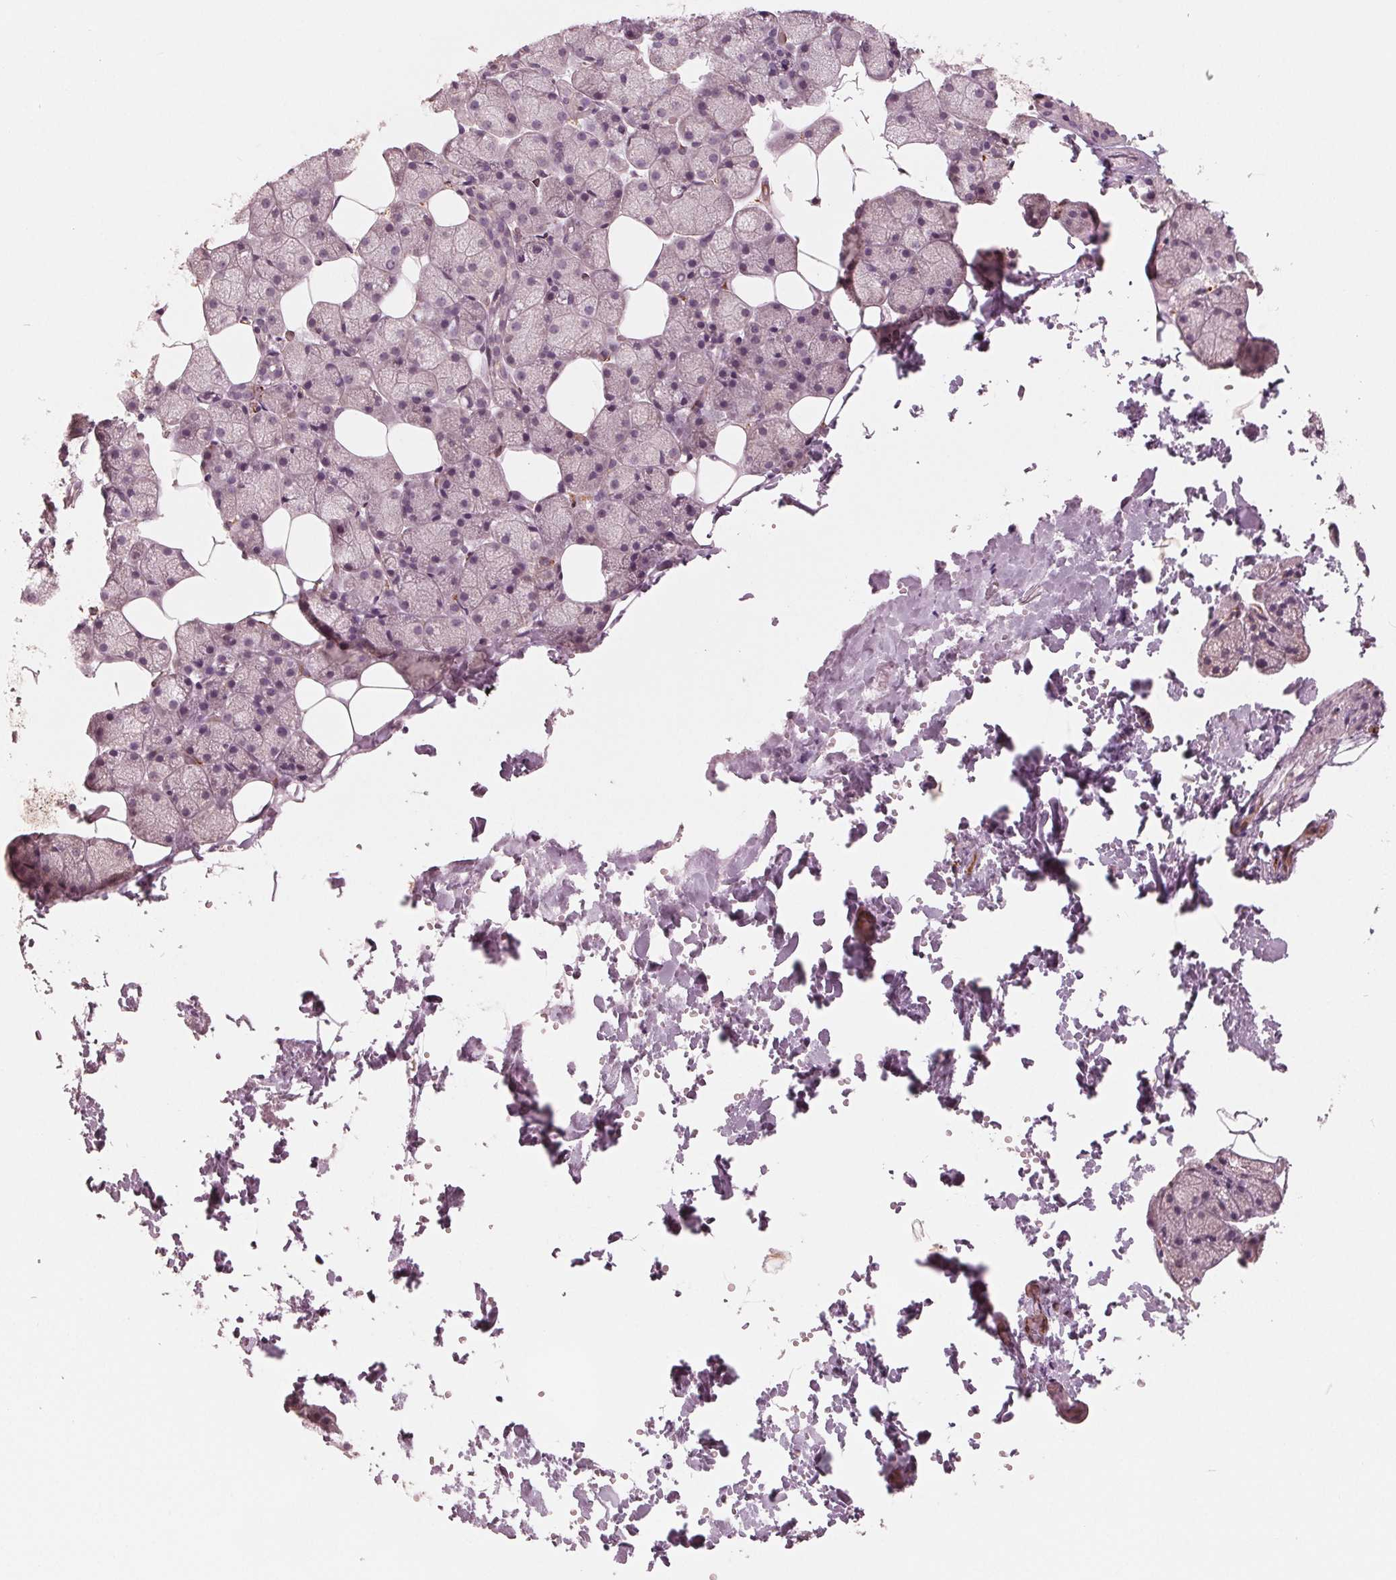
{"staining": {"intensity": "negative", "quantity": "none", "location": "none"}, "tissue": "salivary gland", "cell_type": "Glandular cells", "image_type": "normal", "snomed": [{"axis": "morphology", "description": "Normal tissue, NOS"}, {"axis": "topography", "description": "Salivary gland"}], "caption": "Protein analysis of unremarkable salivary gland displays no significant positivity in glandular cells.", "gene": "IKBIP", "patient": {"sex": "male", "age": 38}}